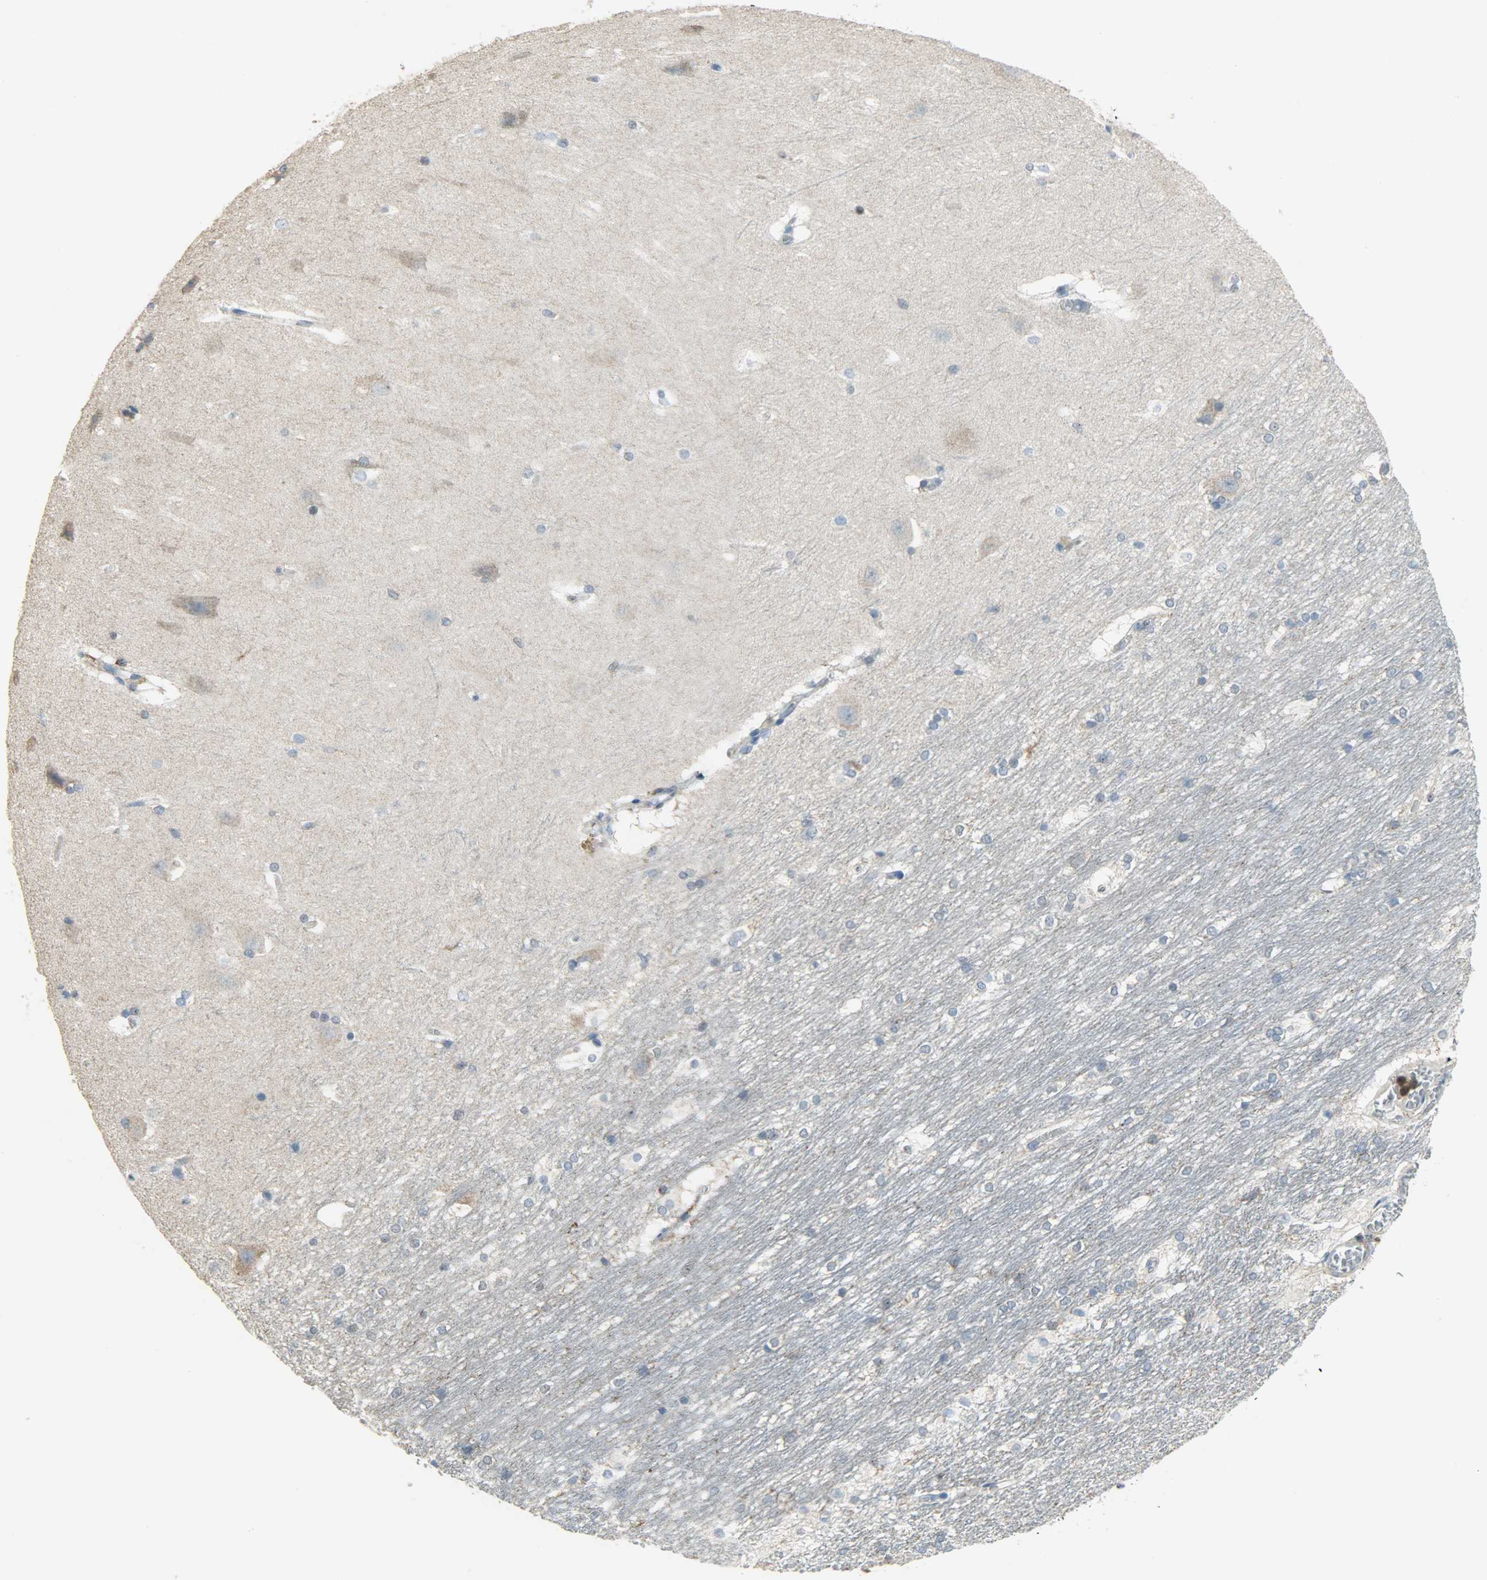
{"staining": {"intensity": "weak", "quantity": ">75%", "location": "cytoplasmic/membranous"}, "tissue": "hippocampus", "cell_type": "Glial cells", "image_type": "normal", "snomed": [{"axis": "morphology", "description": "Normal tissue, NOS"}, {"axis": "topography", "description": "Hippocampus"}], "caption": "A brown stain highlights weak cytoplasmic/membranous positivity of a protein in glial cells of benign human hippocampus. The protein of interest is shown in brown color, while the nuclei are stained blue.", "gene": "DNAJA4", "patient": {"sex": "female", "age": 19}}